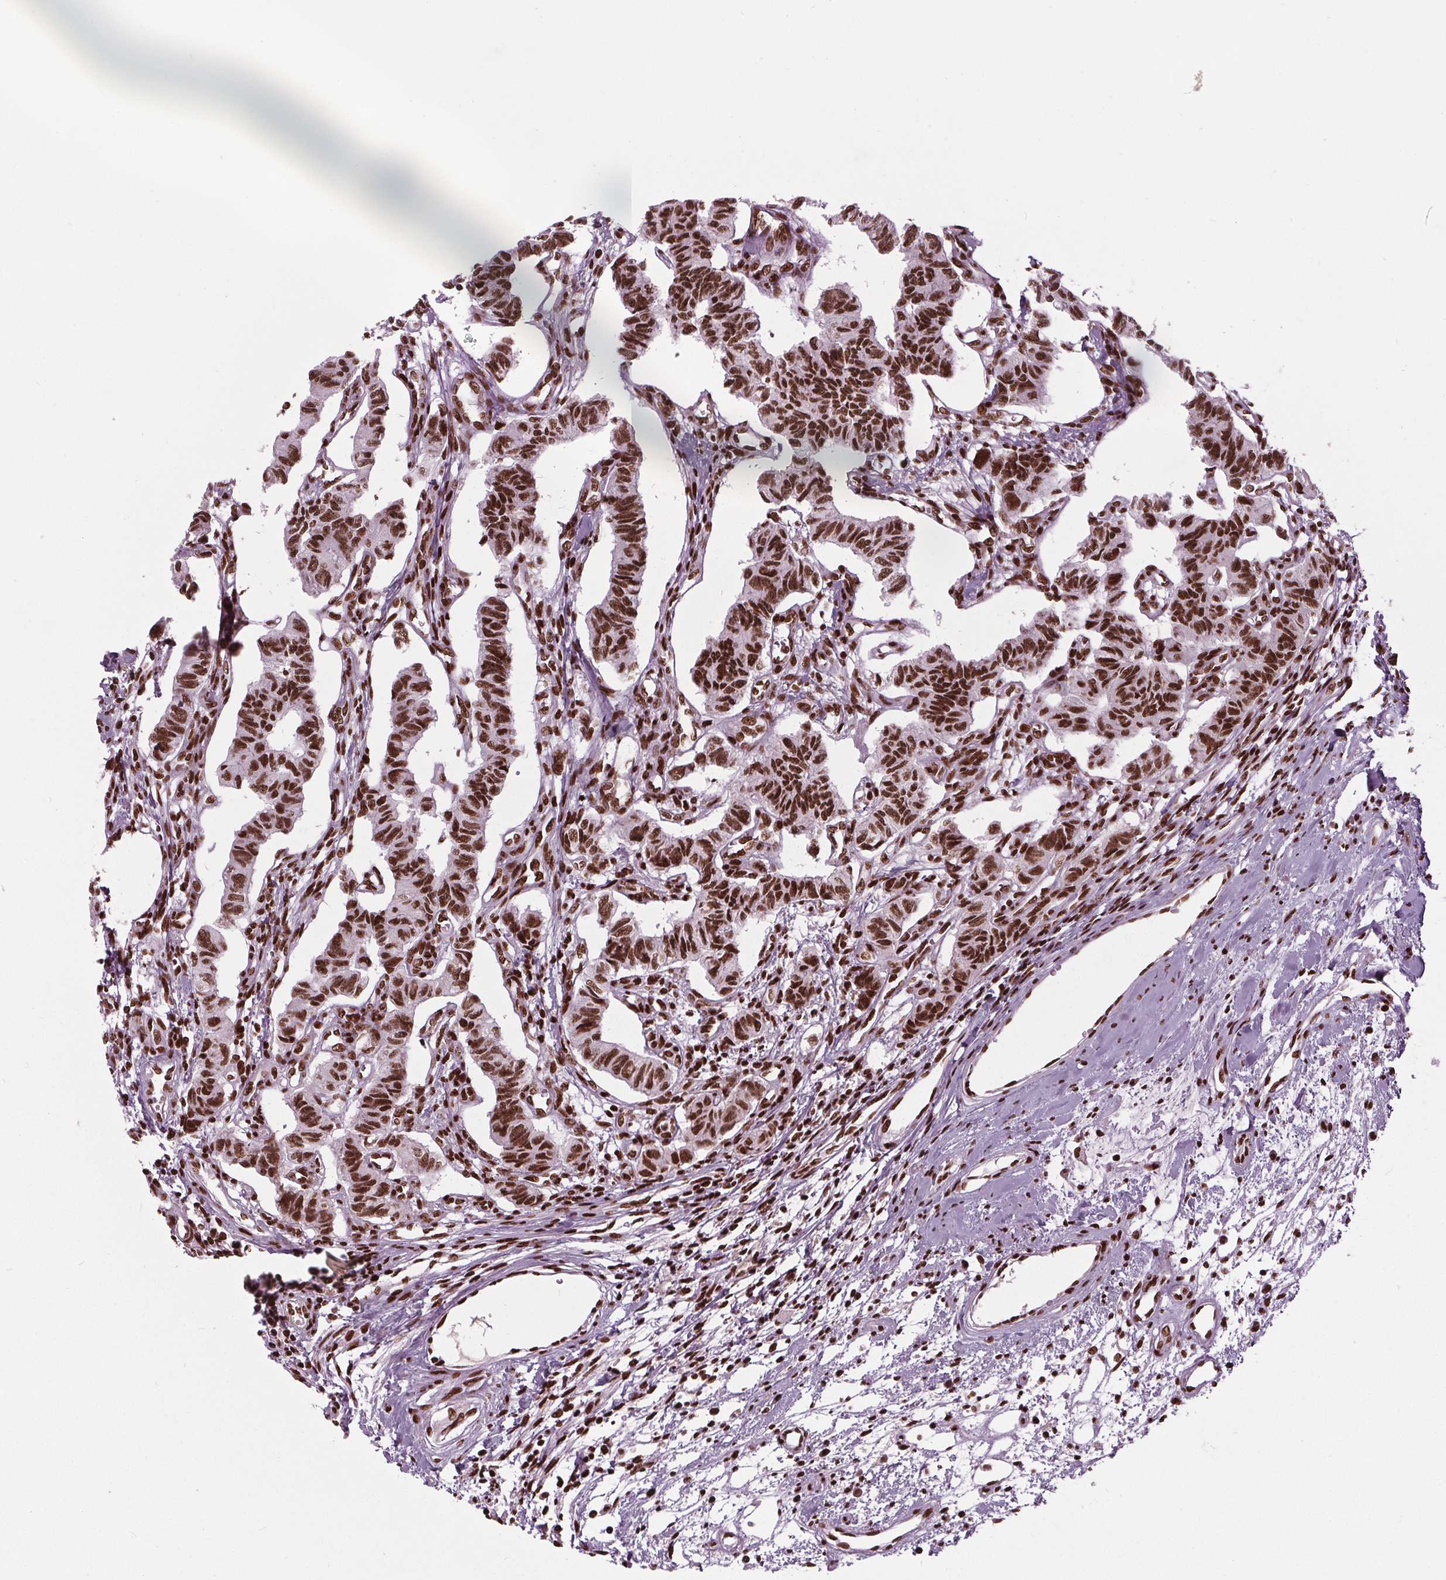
{"staining": {"intensity": "strong", "quantity": ">75%", "location": "nuclear"}, "tissue": "carcinoid", "cell_type": "Tumor cells", "image_type": "cancer", "snomed": [{"axis": "morphology", "description": "Carcinoid, malignant, NOS"}, {"axis": "topography", "description": "Kidney"}], "caption": "The micrograph demonstrates staining of carcinoid, revealing strong nuclear protein staining (brown color) within tumor cells.", "gene": "BRD4", "patient": {"sex": "female", "age": 41}}